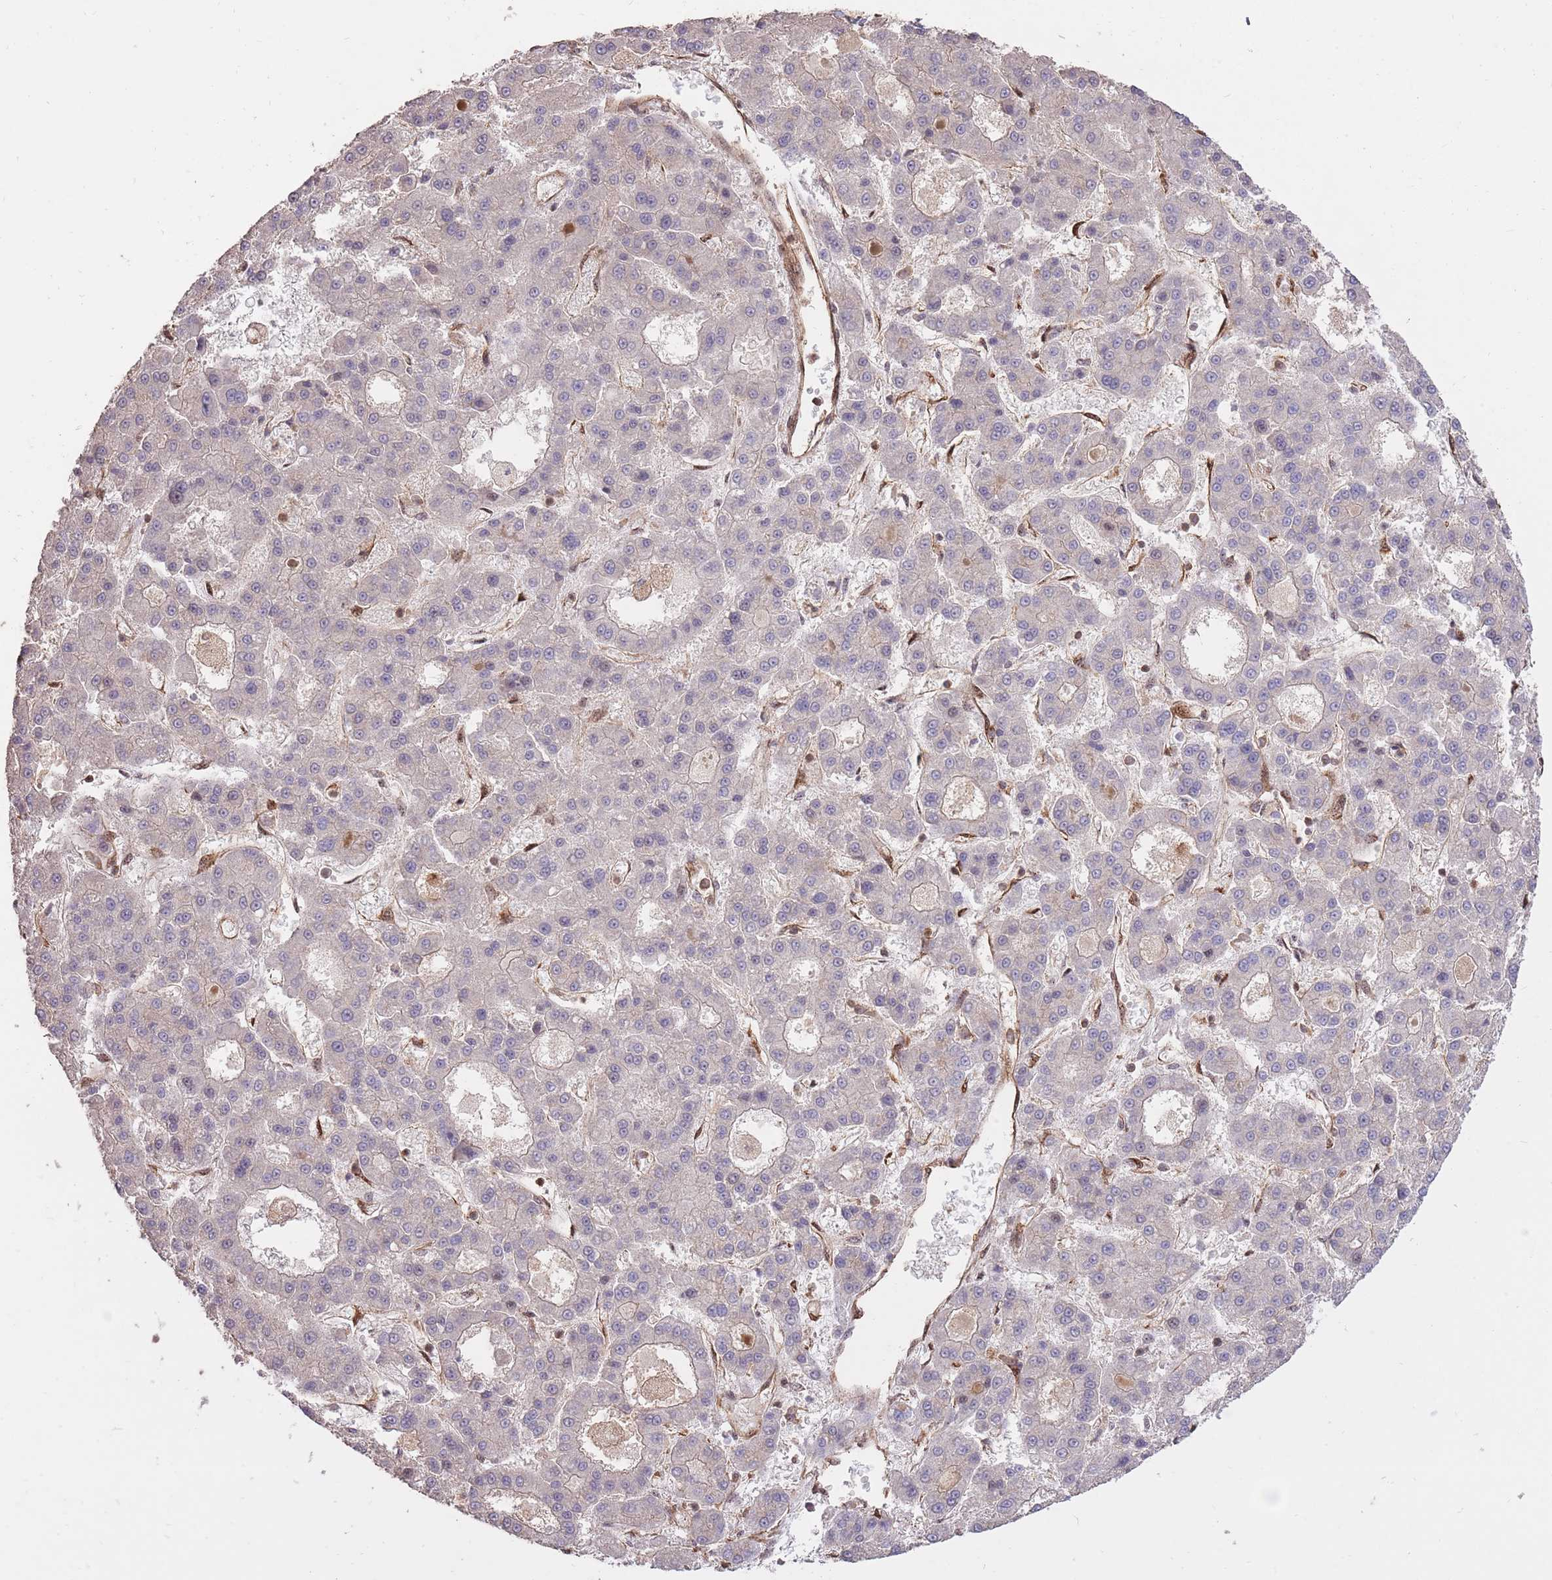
{"staining": {"intensity": "negative", "quantity": "none", "location": "none"}, "tissue": "liver cancer", "cell_type": "Tumor cells", "image_type": "cancer", "snomed": [{"axis": "morphology", "description": "Carcinoma, Hepatocellular, NOS"}, {"axis": "topography", "description": "Liver"}], "caption": "Protein analysis of liver cancer (hepatocellular carcinoma) exhibits no significant expression in tumor cells.", "gene": "PLD1", "patient": {"sex": "male", "age": 70}}